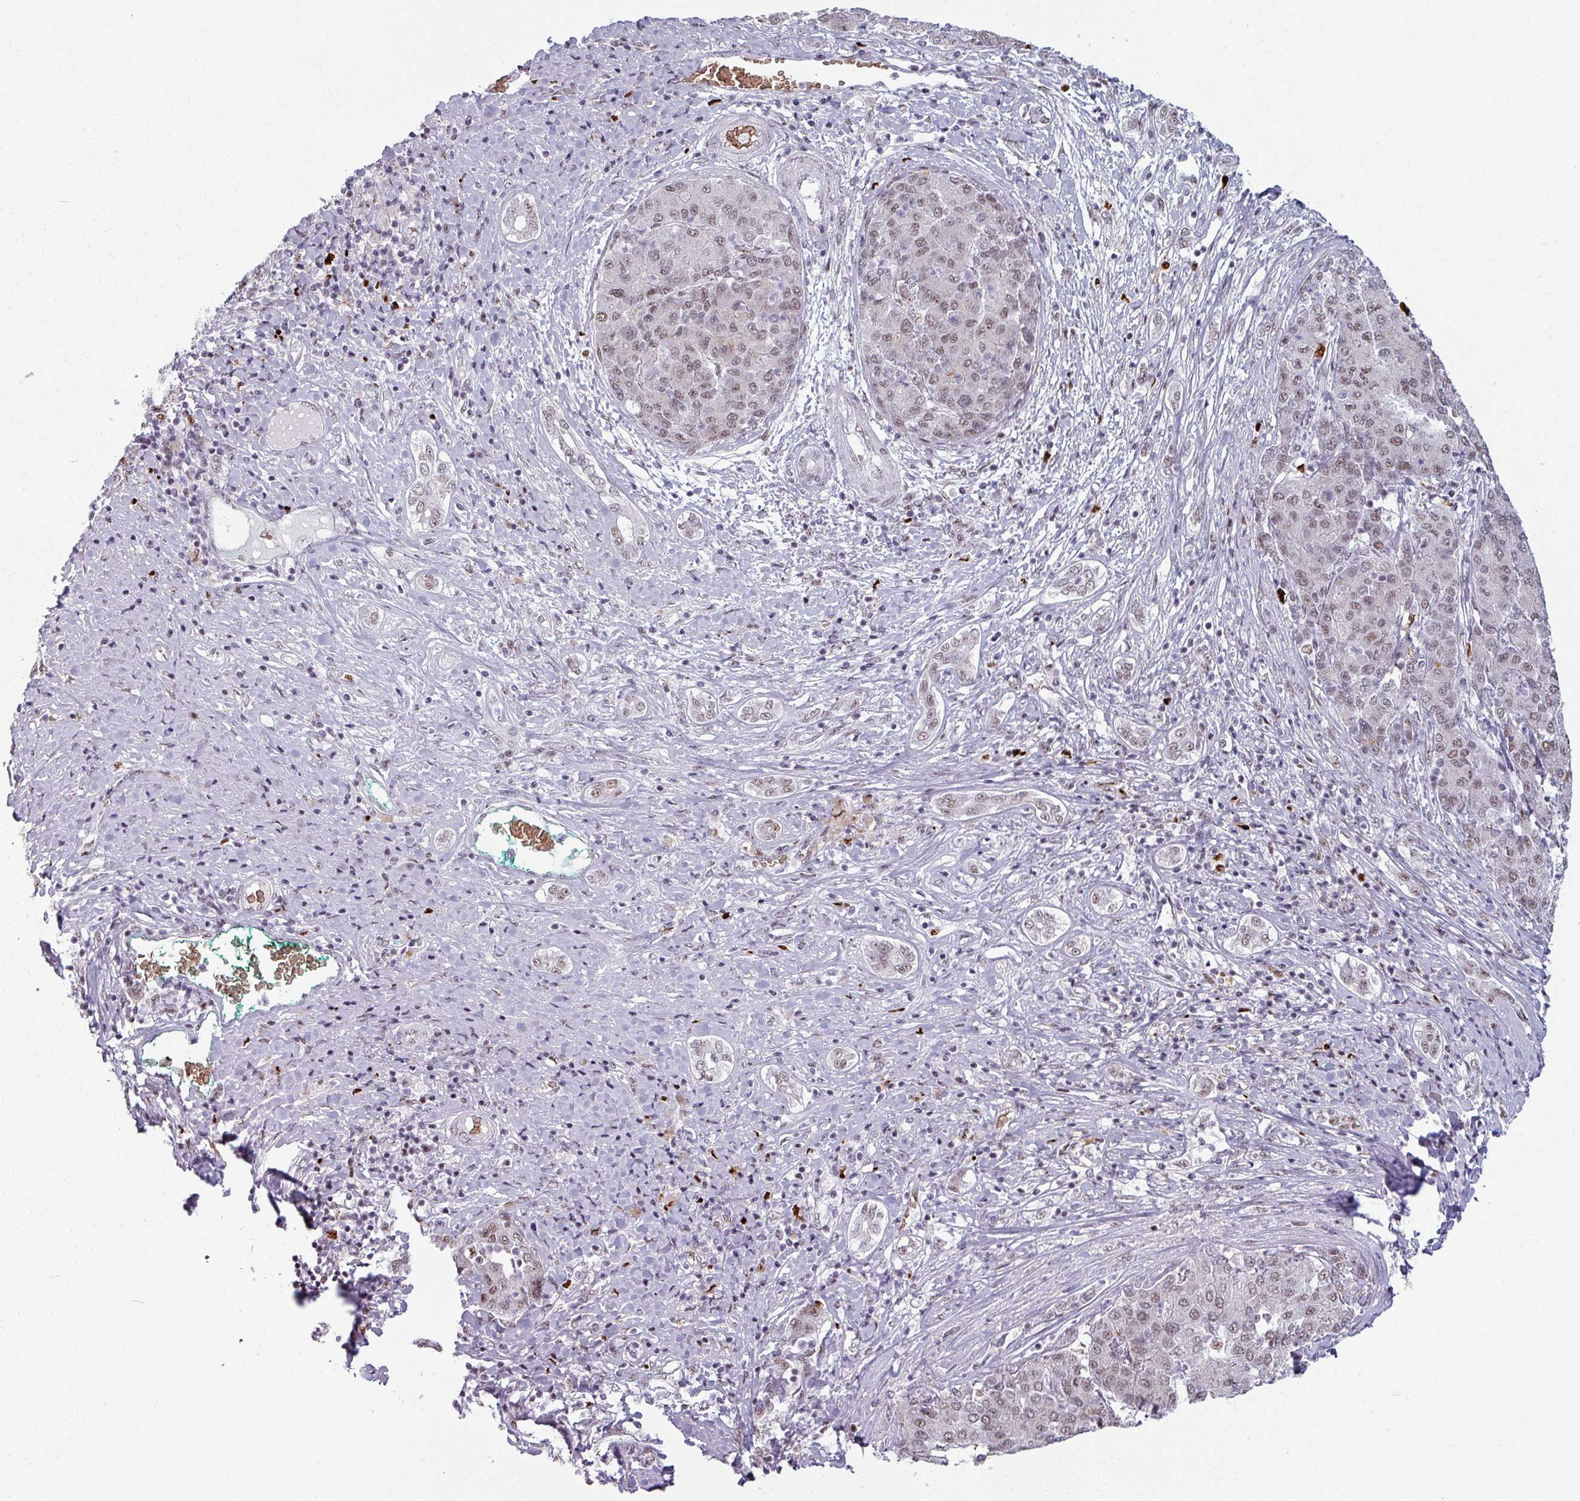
{"staining": {"intensity": "weak", "quantity": "25%-75%", "location": "nuclear"}, "tissue": "liver cancer", "cell_type": "Tumor cells", "image_type": "cancer", "snomed": [{"axis": "morphology", "description": "Carcinoma, Hepatocellular, NOS"}, {"axis": "topography", "description": "Liver"}], "caption": "Immunohistochemistry (IHC) (DAB) staining of human hepatocellular carcinoma (liver) shows weak nuclear protein staining in approximately 25%-75% of tumor cells.", "gene": "NCOR1", "patient": {"sex": "male", "age": 65}}